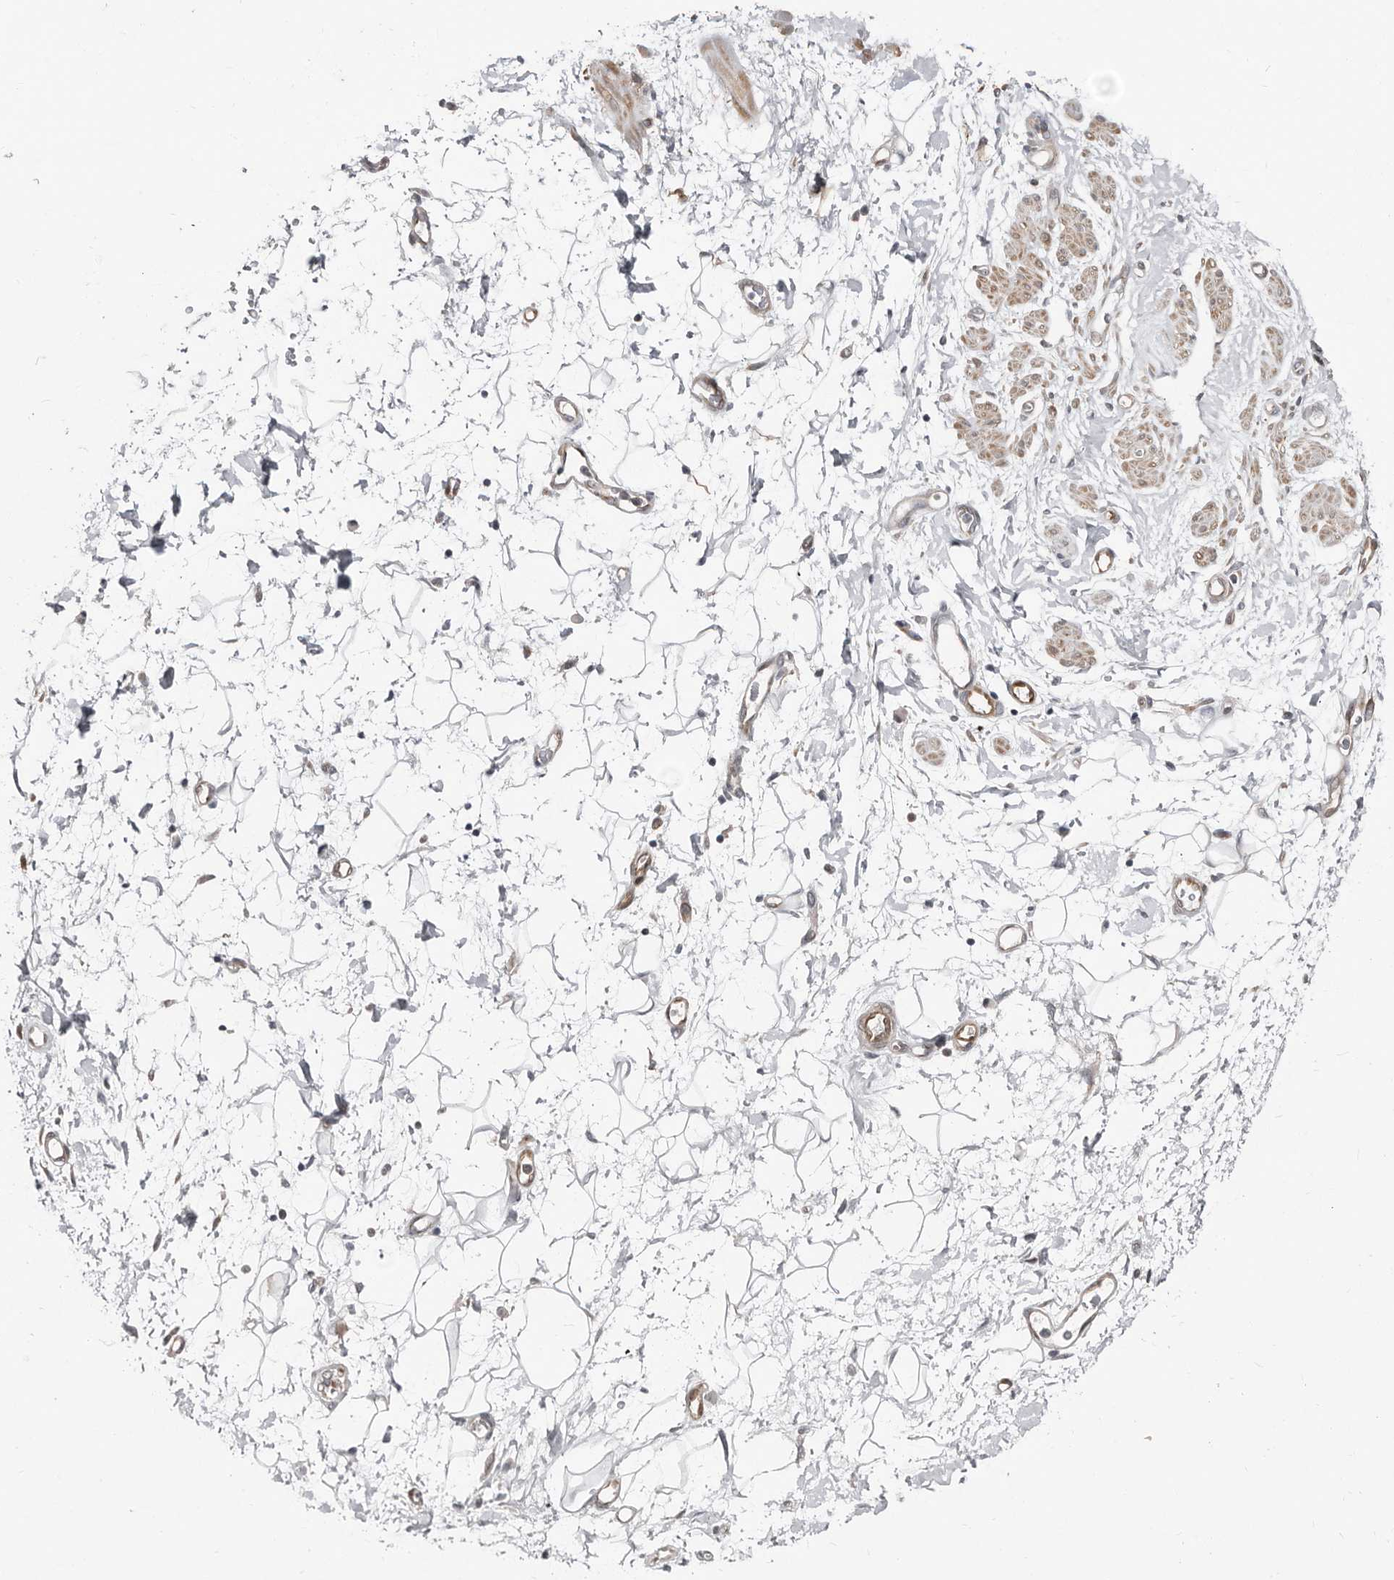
{"staining": {"intensity": "negative", "quantity": "none", "location": "none"}, "tissue": "adipose tissue", "cell_type": "Adipocytes", "image_type": "normal", "snomed": [{"axis": "morphology", "description": "Normal tissue, NOS"}, {"axis": "morphology", "description": "Adenocarcinoma, NOS"}, {"axis": "topography", "description": "Pancreas"}, {"axis": "topography", "description": "Peripheral nerve tissue"}], "caption": "Adipocytes are negative for brown protein staining in unremarkable adipose tissue. (DAB immunohistochemistry visualized using brightfield microscopy, high magnification).", "gene": "ASRGL1", "patient": {"sex": "male", "age": 59}}